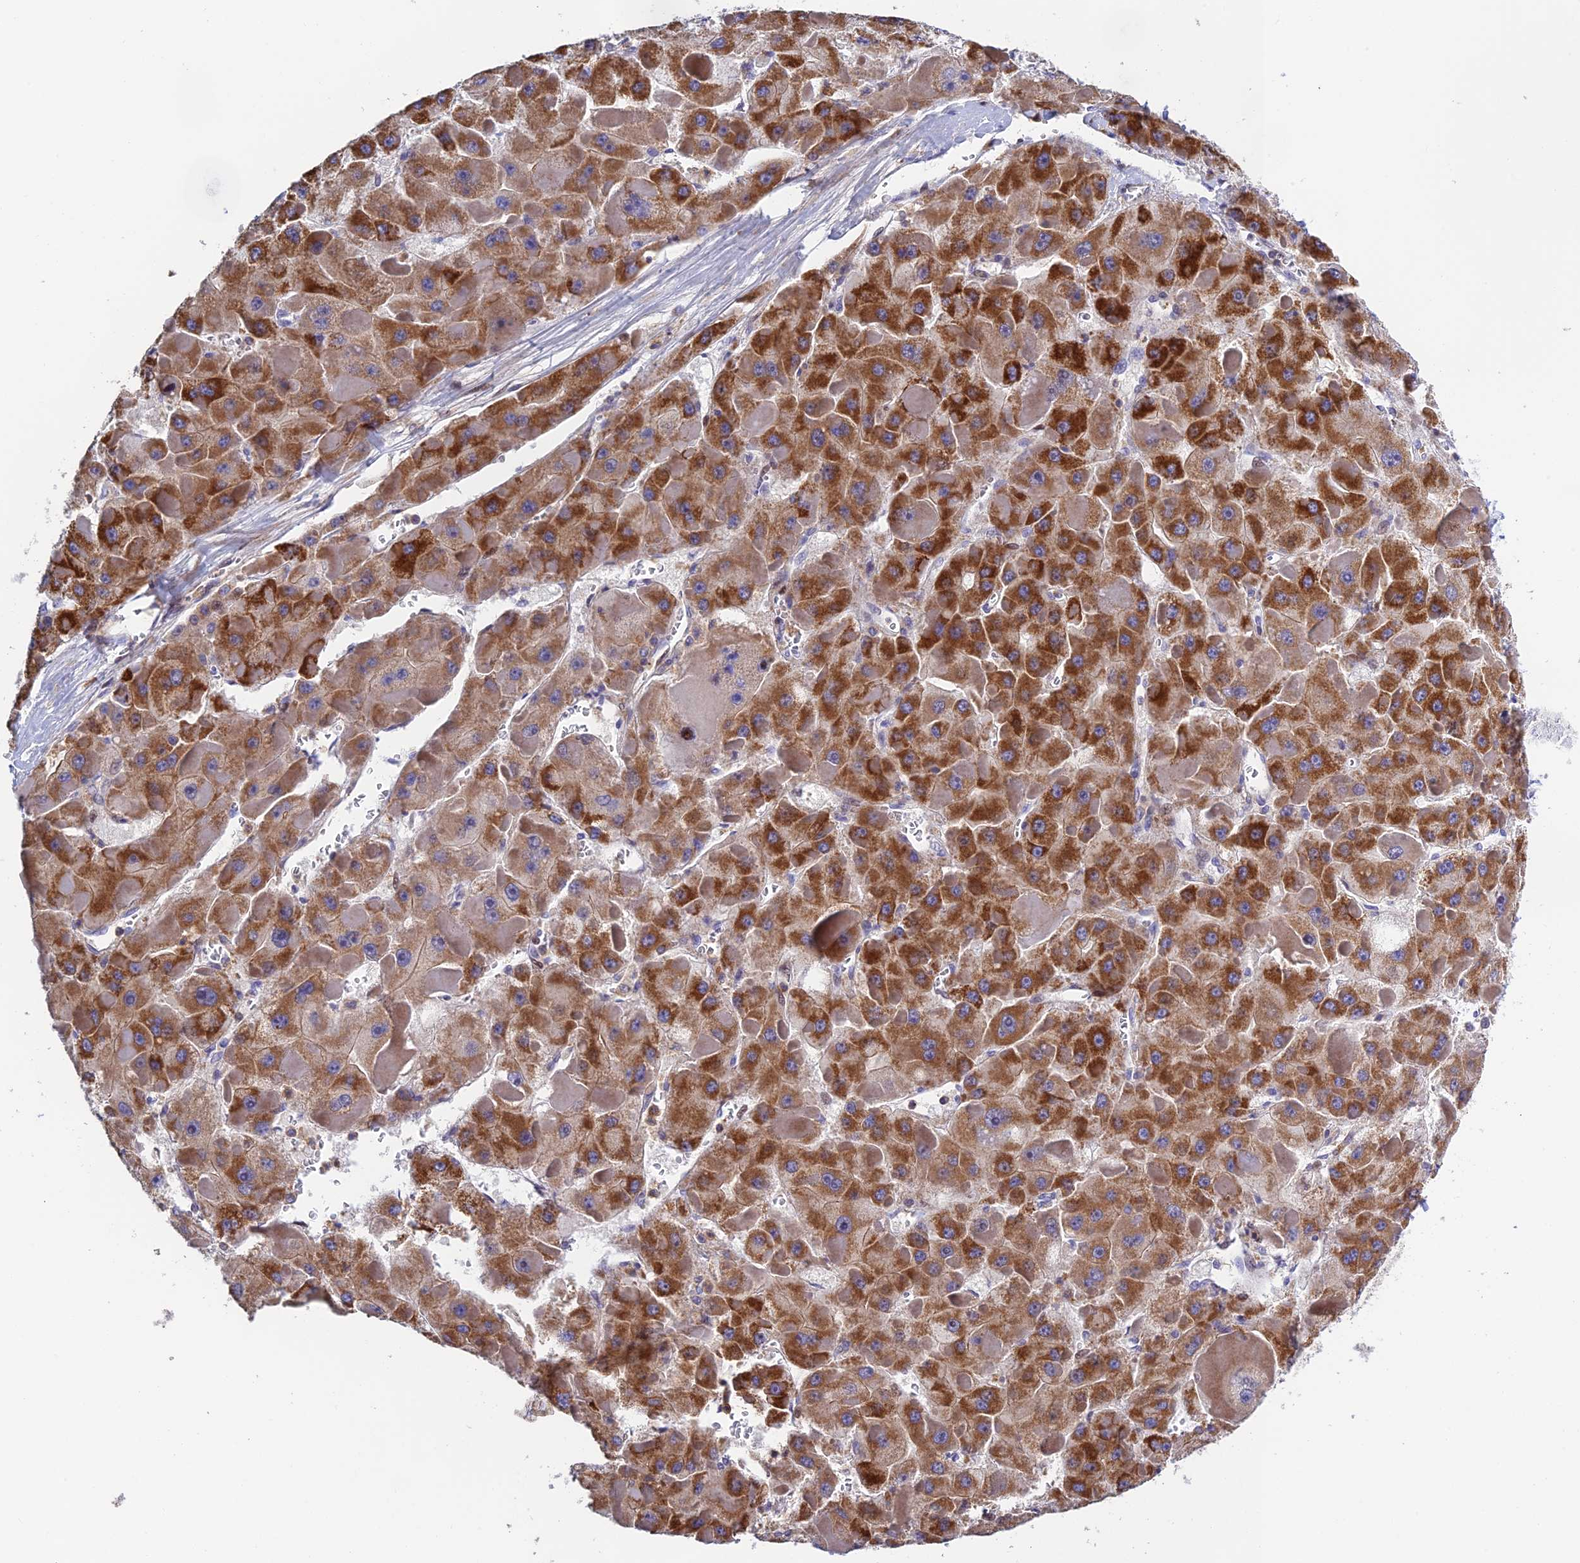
{"staining": {"intensity": "strong", "quantity": ">75%", "location": "cytoplasmic/membranous"}, "tissue": "liver cancer", "cell_type": "Tumor cells", "image_type": "cancer", "snomed": [{"axis": "morphology", "description": "Carcinoma, Hepatocellular, NOS"}, {"axis": "topography", "description": "Liver"}], "caption": "Immunohistochemistry (IHC) image of liver hepatocellular carcinoma stained for a protein (brown), which shows high levels of strong cytoplasmic/membranous positivity in approximately >75% of tumor cells.", "gene": "PRIM1", "patient": {"sex": "female", "age": 73}}